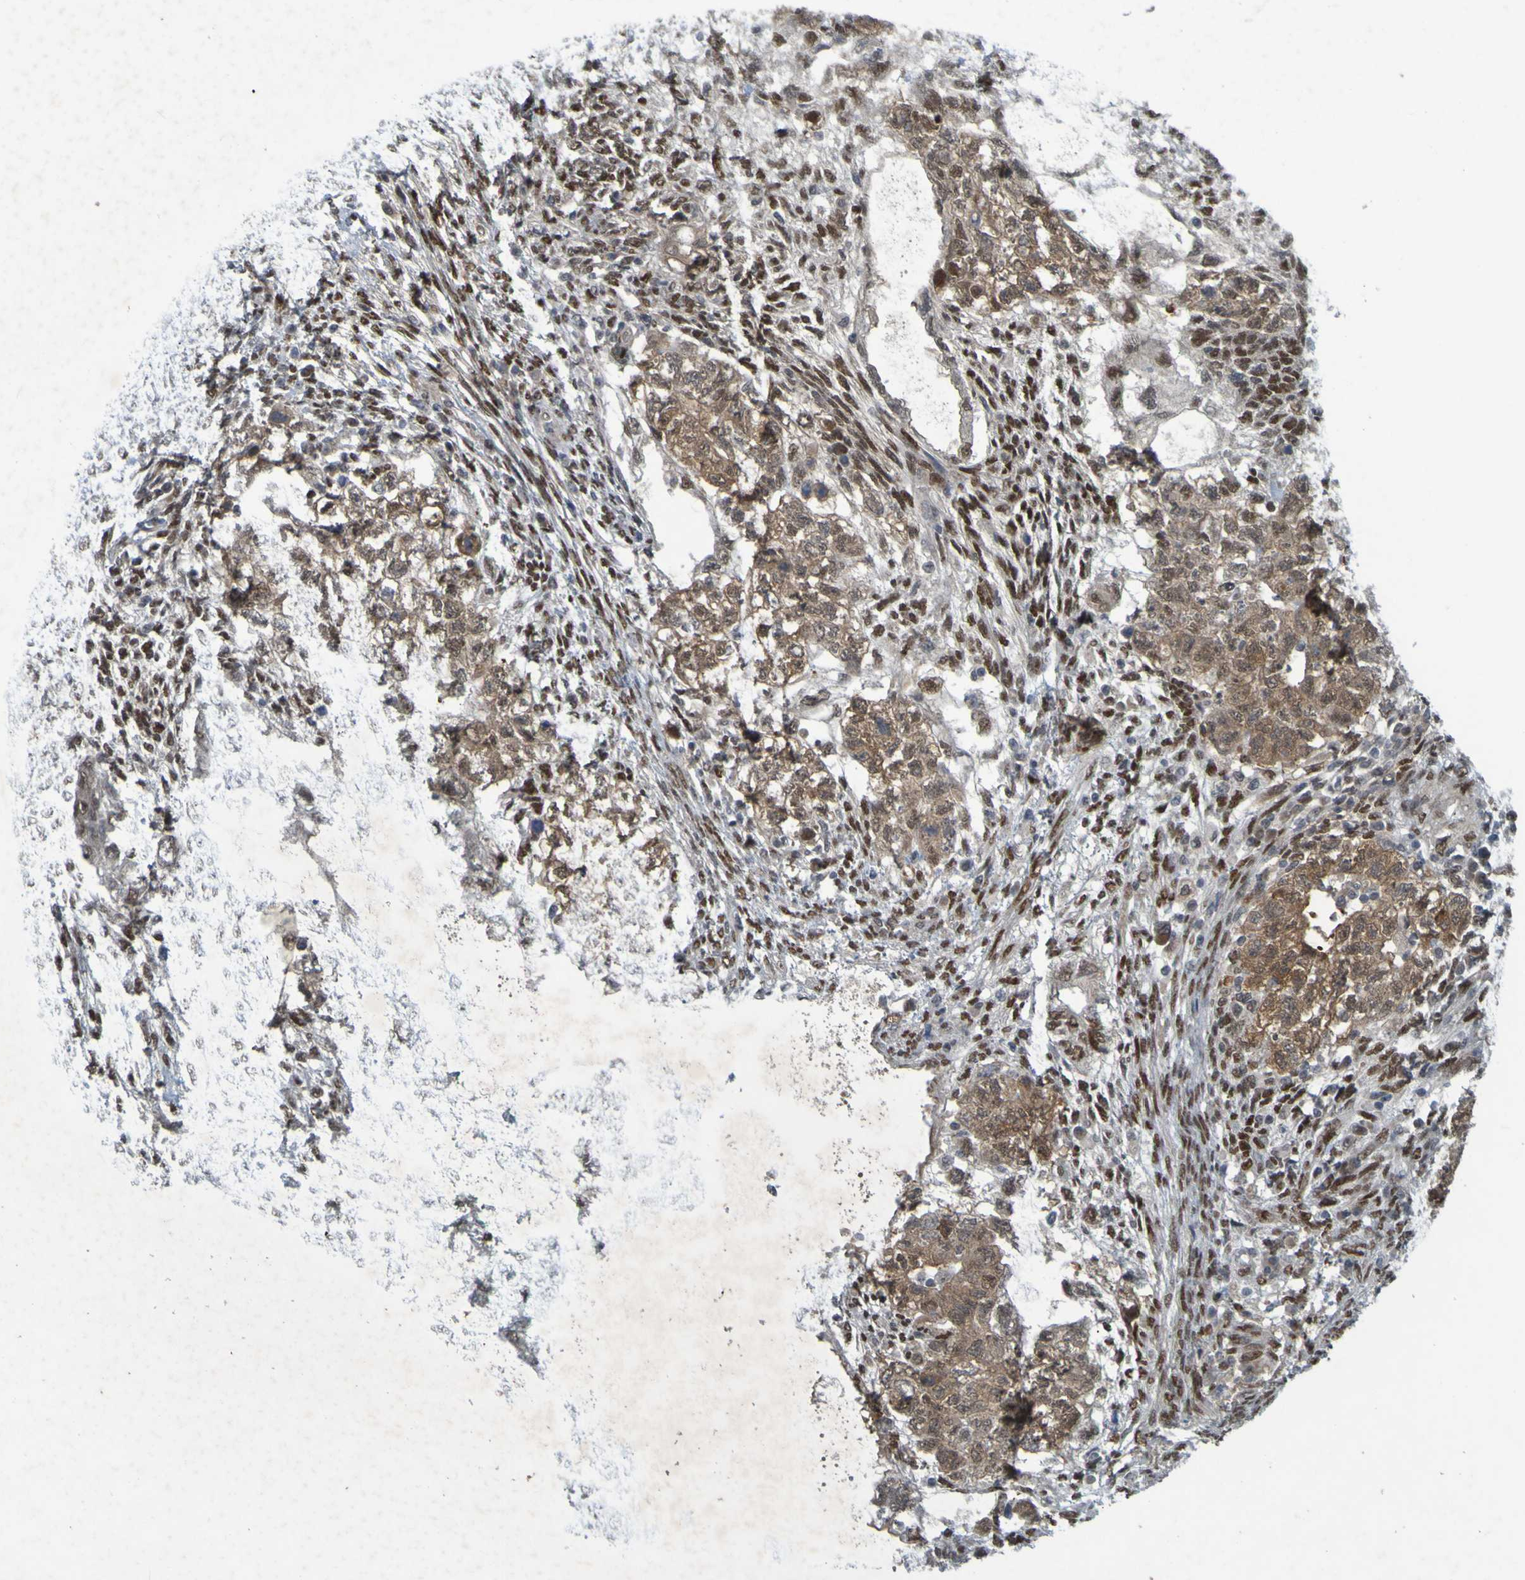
{"staining": {"intensity": "moderate", "quantity": ">75%", "location": "cytoplasmic/membranous"}, "tissue": "testis cancer", "cell_type": "Tumor cells", "image_type": "cancer", "snomed": [{"axis": "morphology", "description": "Normal tissue, NOS"}, {"axis": "morphology", "description": "Carcinoma, Embryonal, NOS"}, {"axis": "topography", "description": "Testis"}], "caption": "Immunohistochemical staining of embryonal carcinoma (testis) shows medium levels of moderate cytoplasmic/membranous expression in about >75% of tumor cells.", "gene": "MCPH1", "patient": {"sex": "male", "age": 36}}